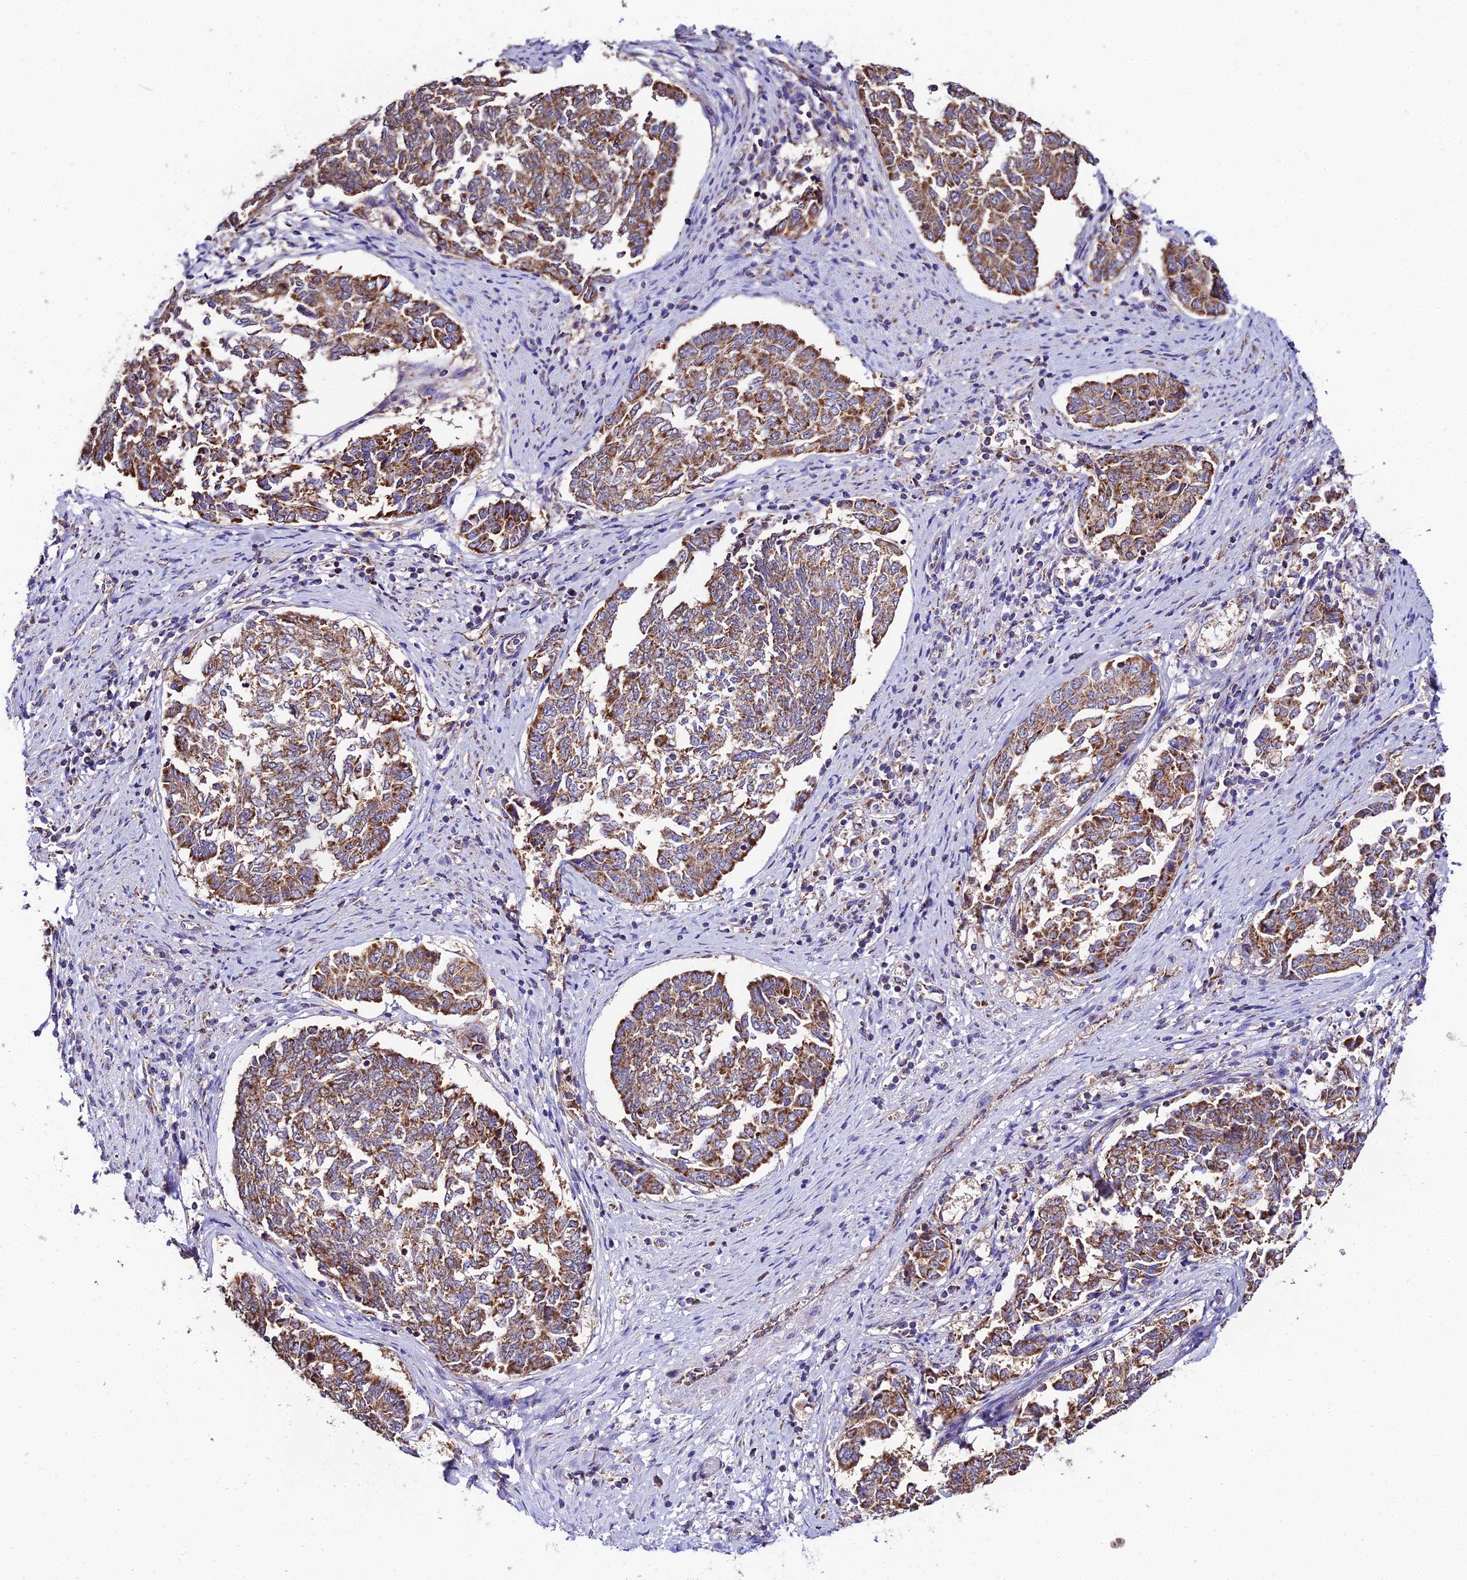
{"staining": {"intensity": "moderate", "quantity": ">75%", "location": "cytoplasmic/membranous"}, "tissue": "endometrial cancer", "cell_type": "Tumor cells", "image_type": "cancer", "snomed": [{"axis": "morphology", "description": "Adenocarcinoma, NOS"}, {"axis": "topography", "description": "Endometrium"}], "caption": "A brown stain shows moderate cytoplasmic/membranous expression of a protein in human adenocarcinoma (endometrial) tumor cells.", "gene": "OCIAD1", "patient": {"sex": "female", "age": 80}}